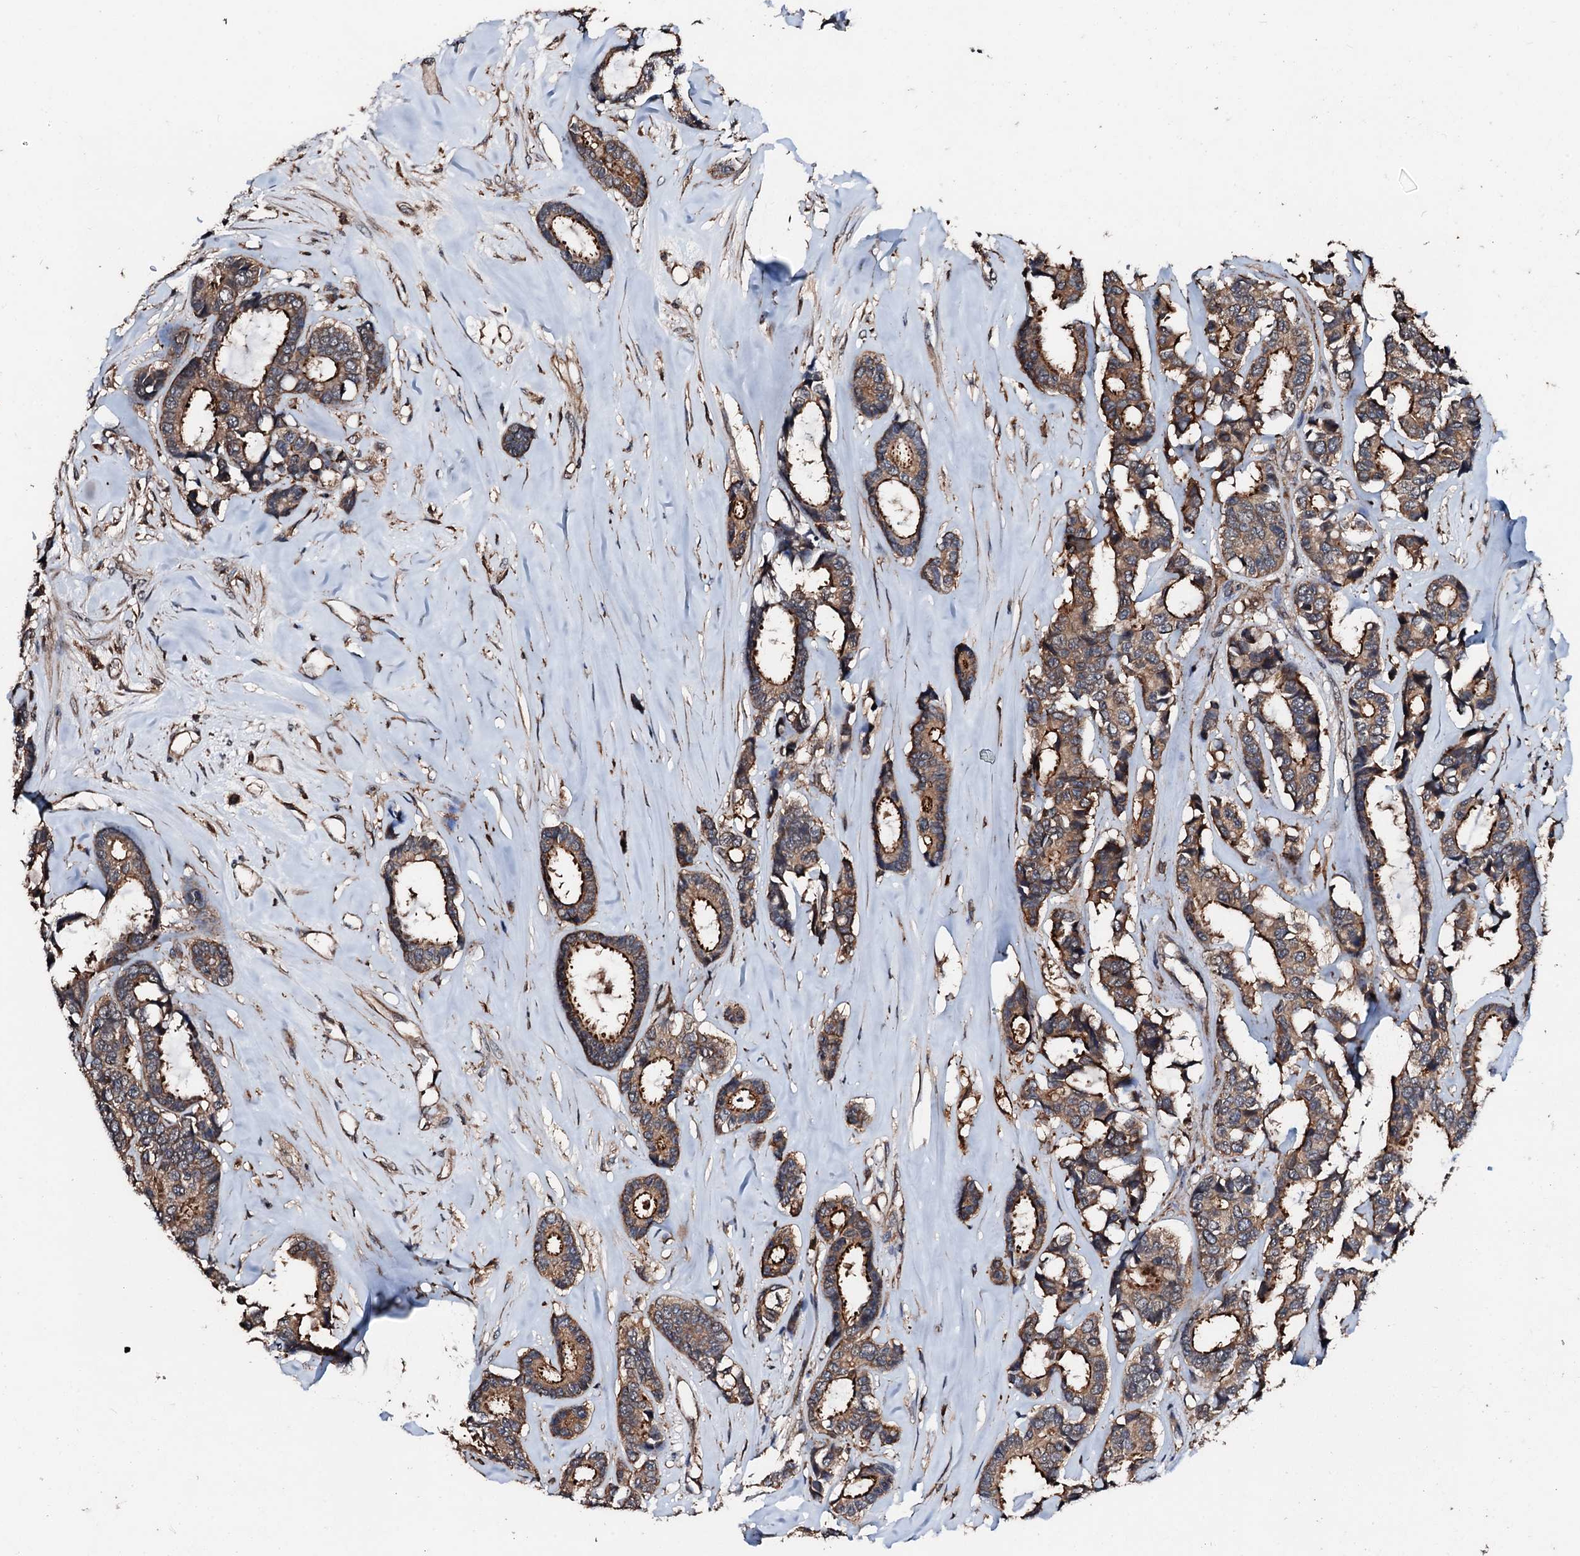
{"staining": {"intensity": "moderate", "quantity": ">75%", "location": "cytoplasmic/membranous"}, "tissue": "breast cancer", "cell_type": "Tumor cells", "image_type": "cancer", "snomed": [{"axis": "morphology", "description": "Duct carcinoma"}, {"axis": "topography", "description": "Breast"}], "caption": "The immunohistochemical stain shows moderate cytoplasmic/membranous staining in tumor cells of breast cancer tissue.", "gene": "FGD4", "patient": {"sex": "female", "age": 87}}